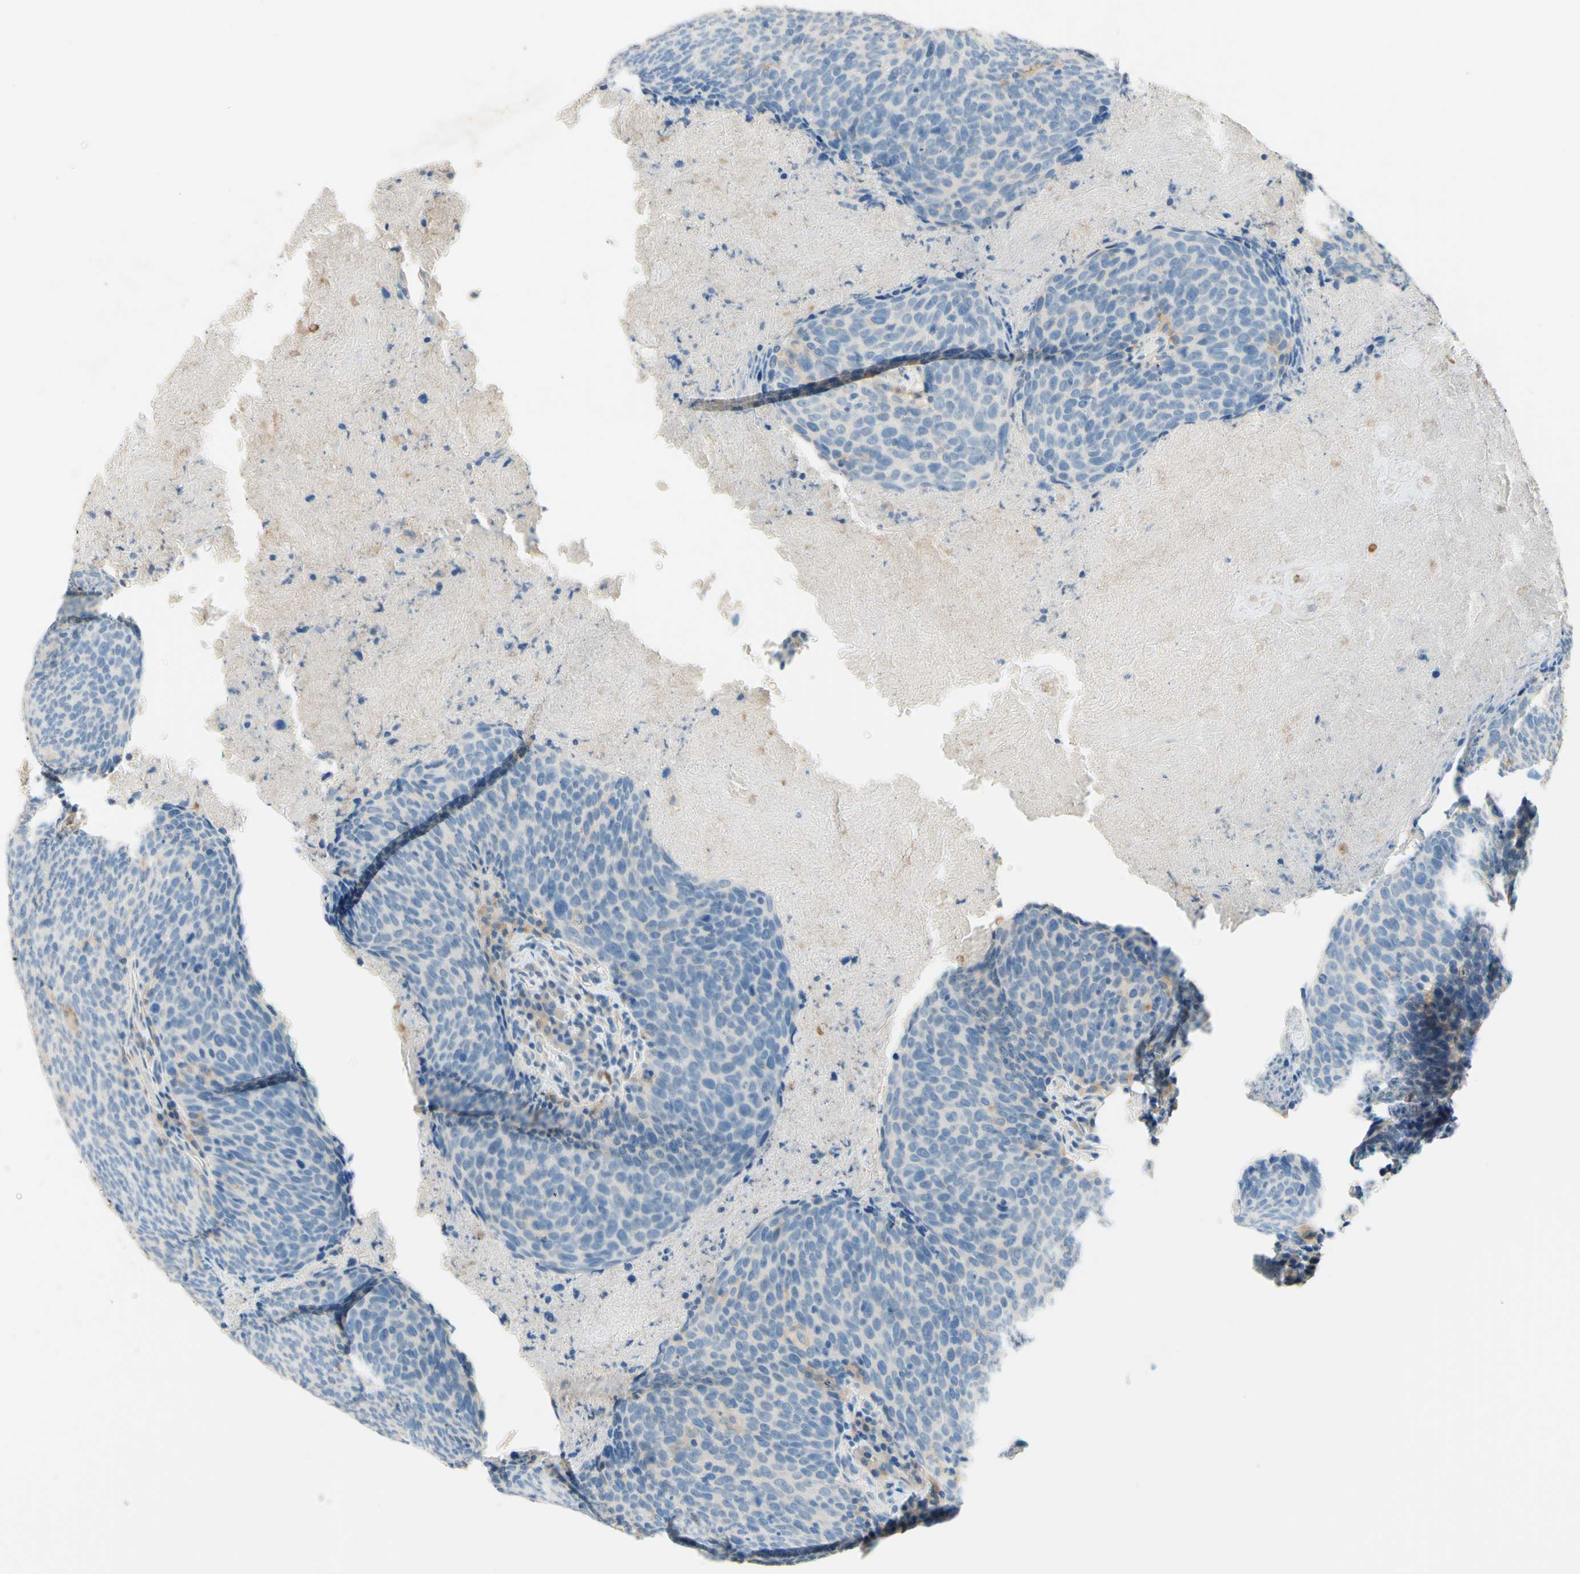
{"staining": {"intensity": "weak", "quantity": "<25%", "location": "cytoplasmic/membranous"}, "tissue": "head and neck cancer", "cell_type": "Tumor cells", "image_type": "cancer", "snomed": [{"axis": "morphology", "description": "Squamous cell carcinoma, NOS"}, {"axis": "morphology", "description": "Squamous cell carcinoma, metastatic, NOS"}, {"axis": "topography", "description": "Lymph node"}, {"axis": "topography", "description": "Head-Neck"}], "caption": "Human head and neck cancer stained for a protein using immunohistochemistry (IHC) reveals no expression in tumor cells.", "gene": "SIGLEC9", "patient": {"sex": "male", "age": 62}}